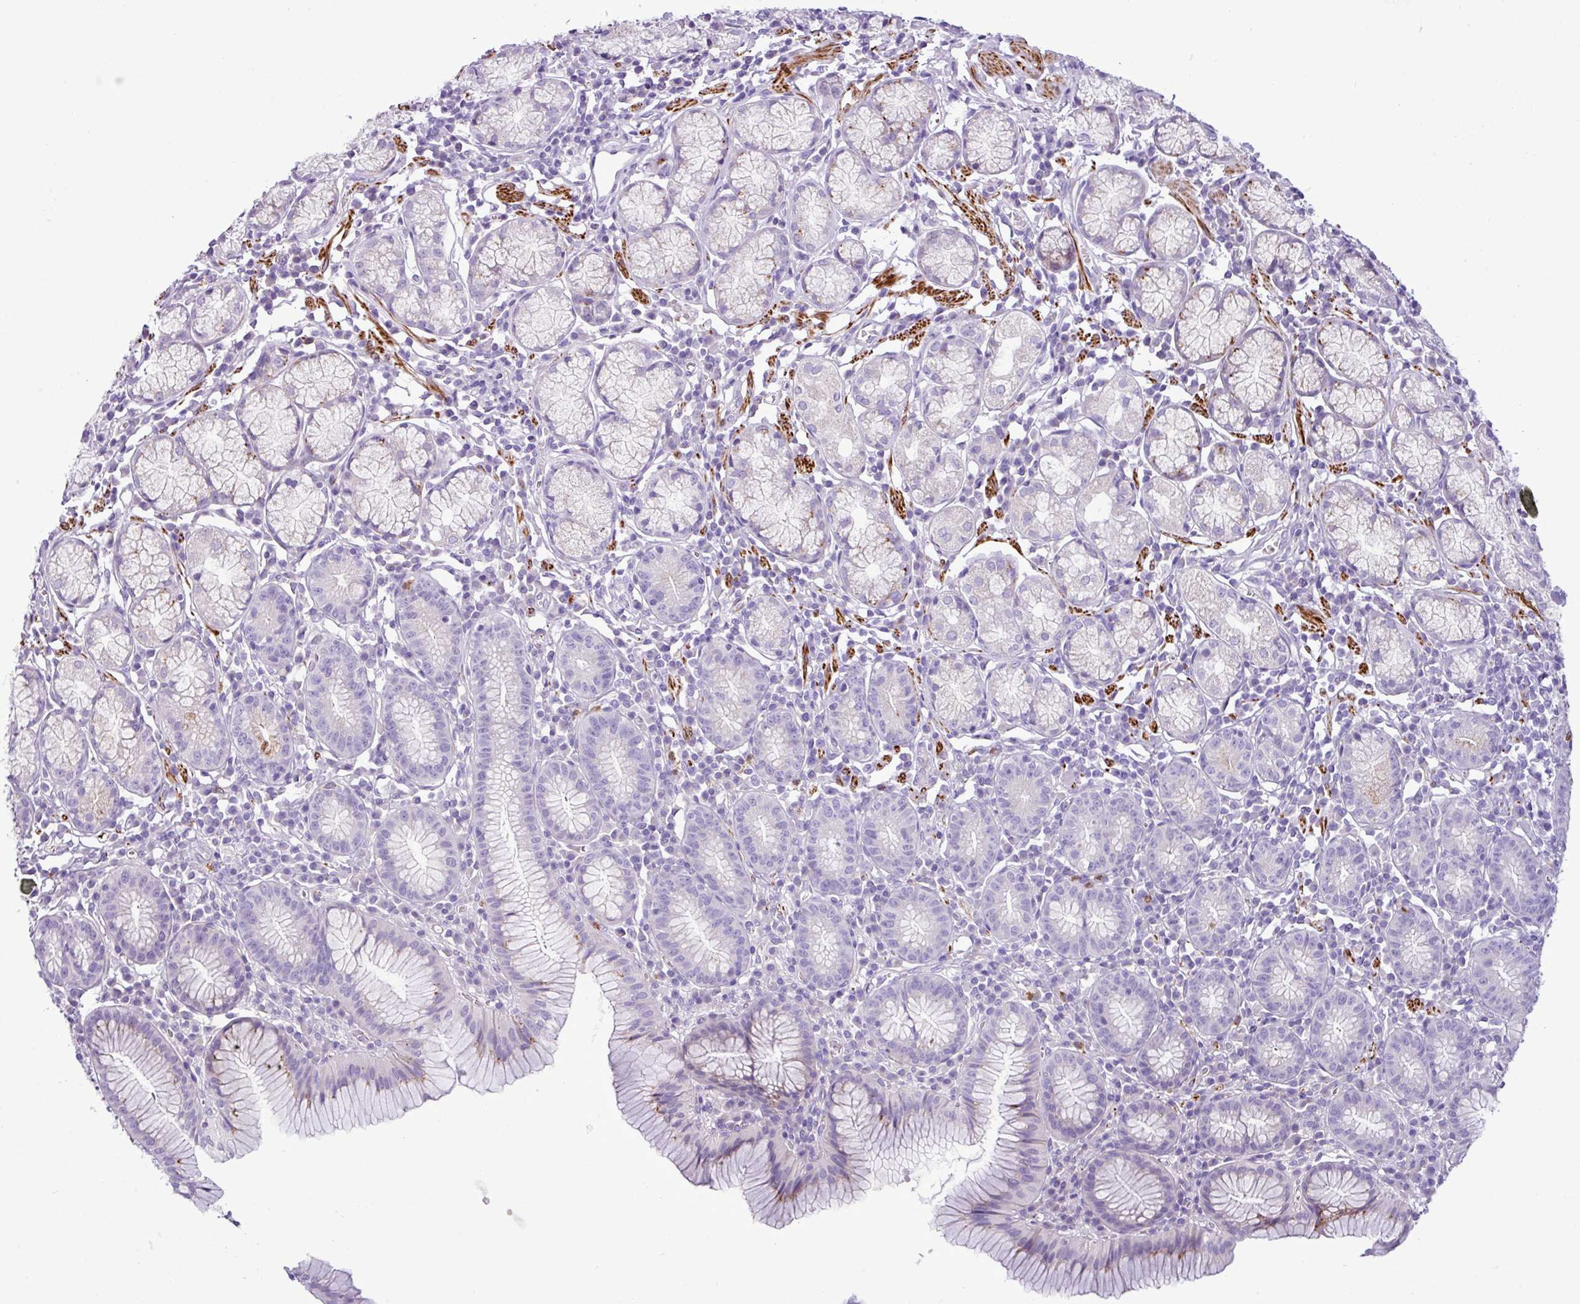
{"staining": {"intensity": "negative", "quantity": "none", "location": "none"}, "tissue": "stomach", "cell_type": "Glandular cells", "image_type": "normal", "snomed": [{"axis": "morphology", "description": "Normal tissue, NOS"}, {"axis": "topography", "description": "Stomach"}], "caption": "An IHC photomicrograph of normal stomach is shown. There is no staining in glandular cells of stomach. (Immunohistochemistry, brightfield microscopy, high magnification).", "gene": "ZSCAN5A", "patient": {"sex": "male", "age": 55}}